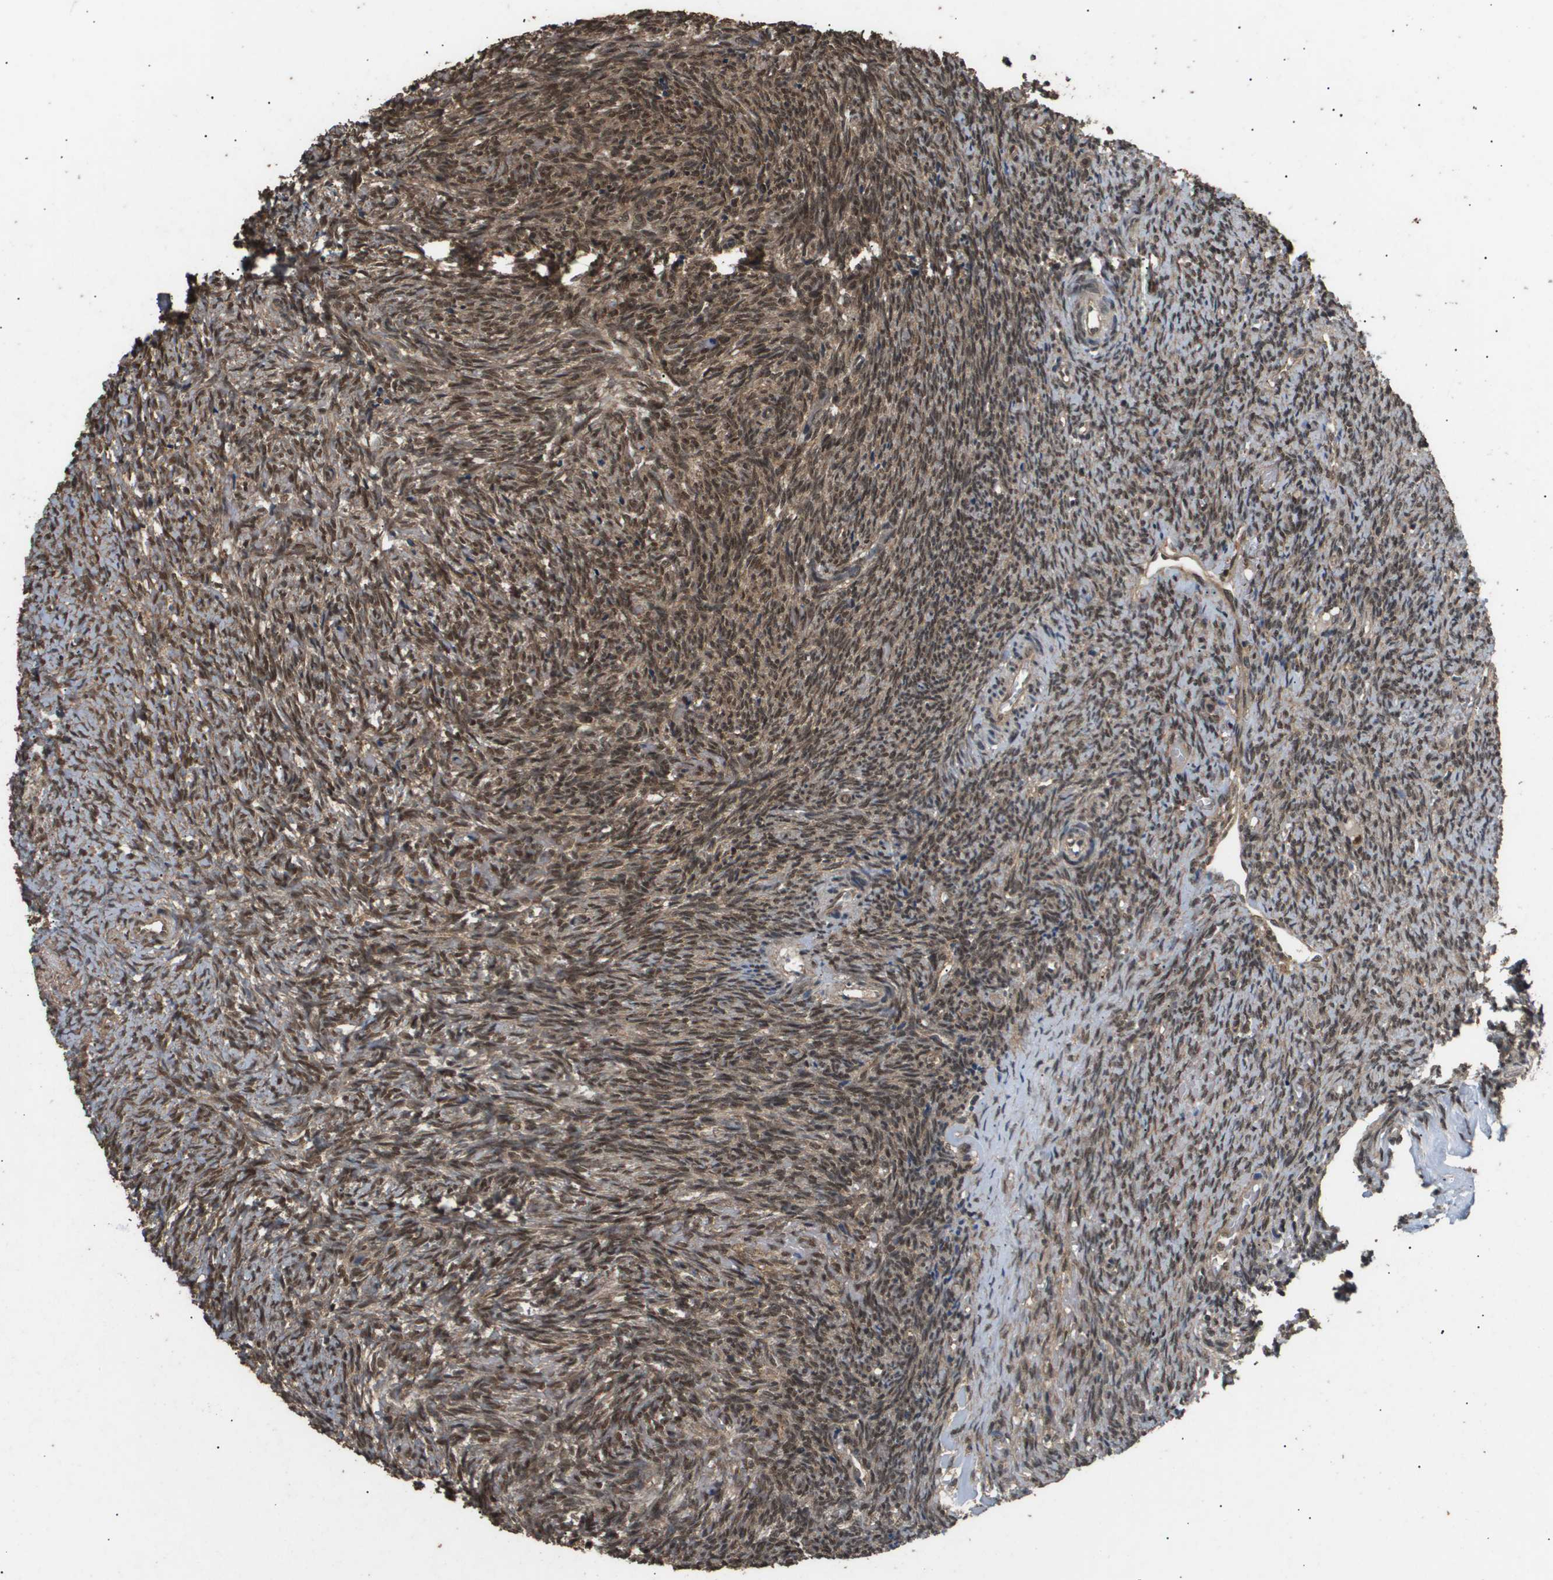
{"staining": {"intensity": "moderate", "quantity": ">75%", "location": "cytoplasmic/membranous,nuclear"}, "tissue": "ovary", "cell_type": "Ovarian stroma cells", "image_type": "normal", "snomed": [{"axis": "morphology", "description": "Normal tissue, NOS"}, {"axis": "topography", "description": "Ovary"}], "caption": "This micrograph shows immunohistochemistry staining of unremarkable ovary, with medium moderate cytoplasmic/membranous,nuclear staining in approximately >75% of ovarian stroma cells.", "gene": "ING1", "patient": {"sex": "female", "age": 35}}